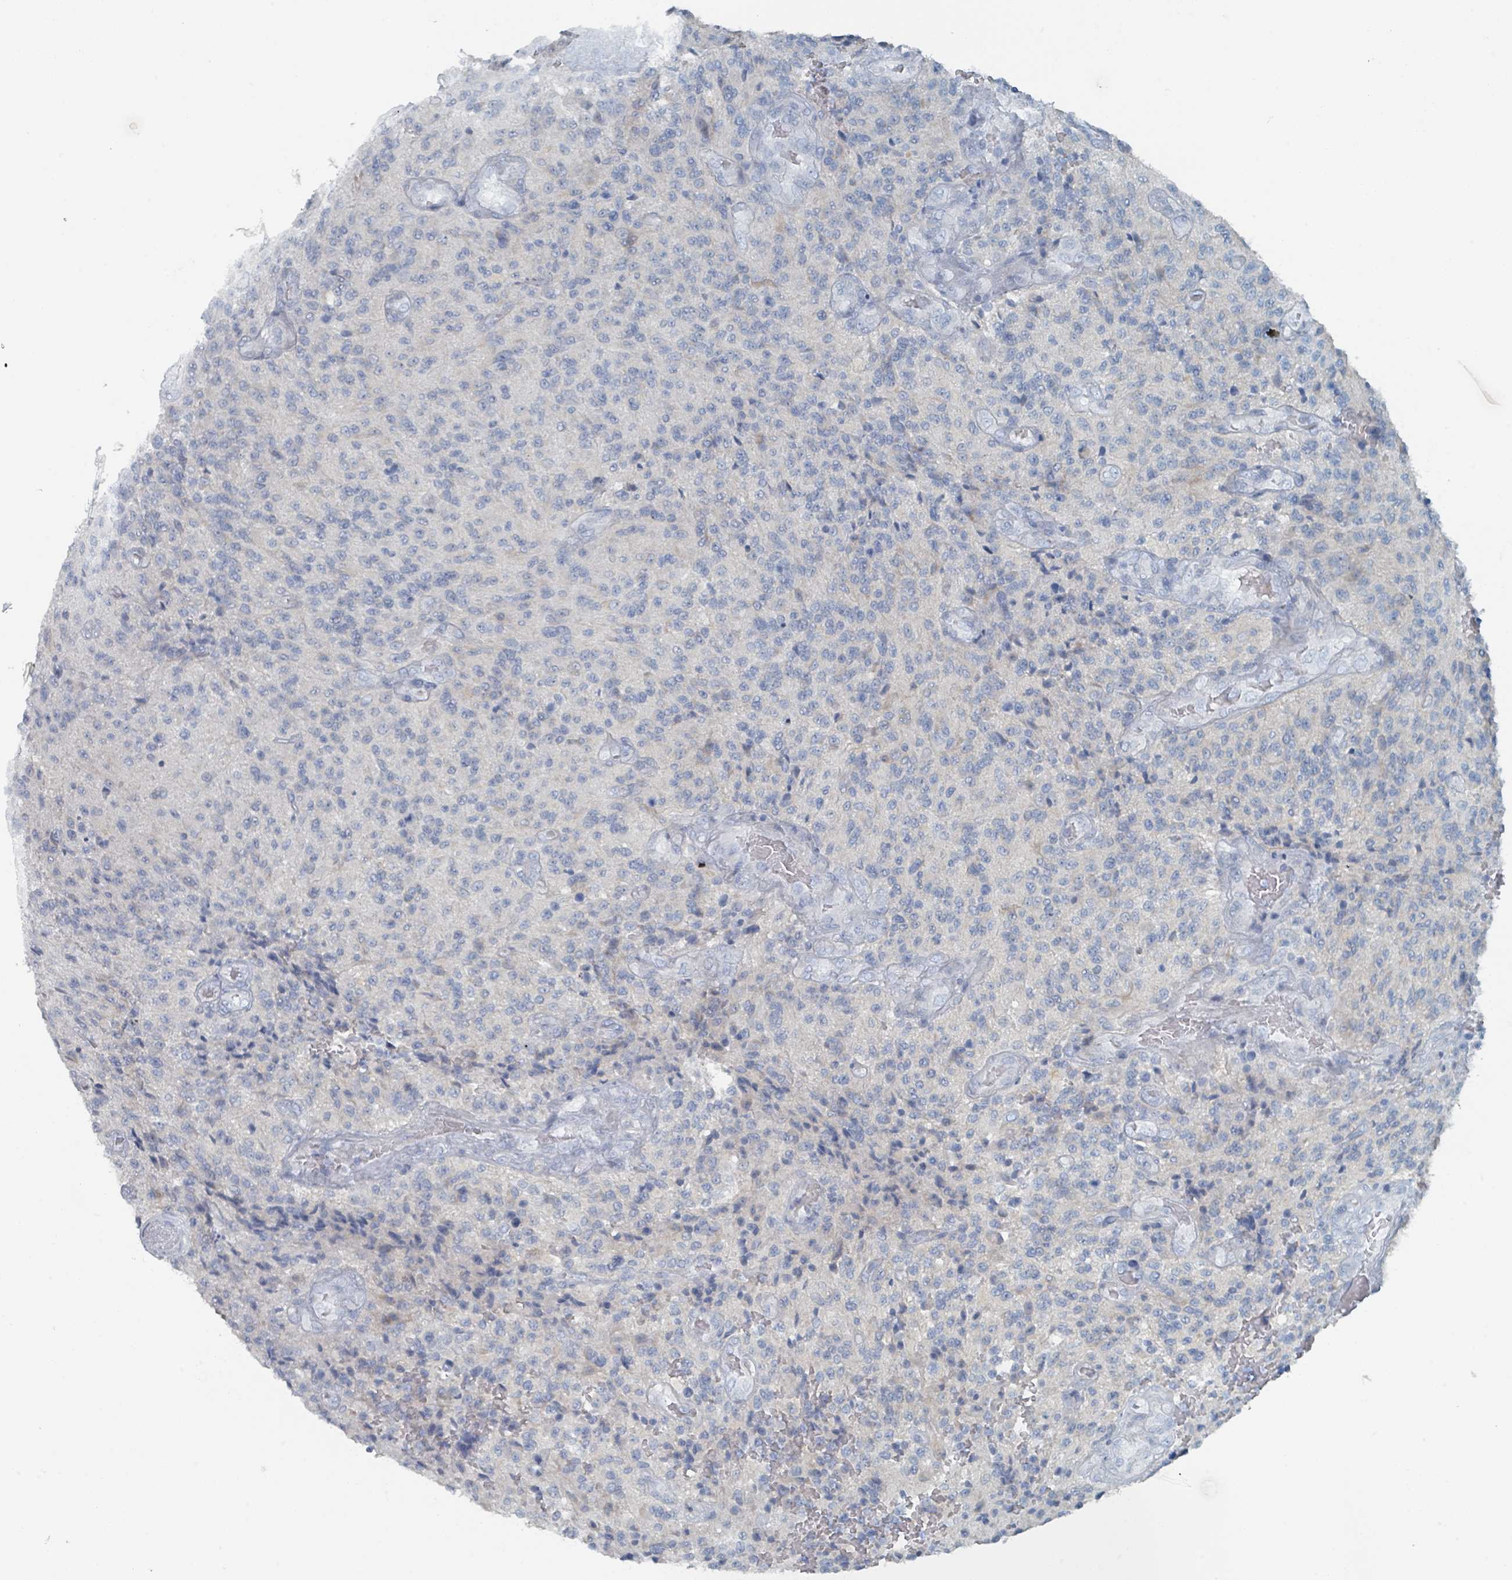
{"staining": {"intensity": "negative", "quantity": "none", "location": "none"}, "tissue": "glioma", "cell_type": "Tumor cells", "image_type": "cancer", "snomed": [{"axis": "morphology", "description": "Normal tissue, NOS"}, {"axis": "morphology", "description": "Glioma, malignant, High grade"}, {"axis": "topography", "description": "Cerebral cortex"}], "caption": "DAB (3,3'-diaminobenzidine) immunohistochemical staining of glioma demonstrates no significant expression in tumor cells. (DAB immunohistochemistry with hematoxylin counter stain).", "gene": "GAMT", "patient": {"sex": "male", "age": 56}}